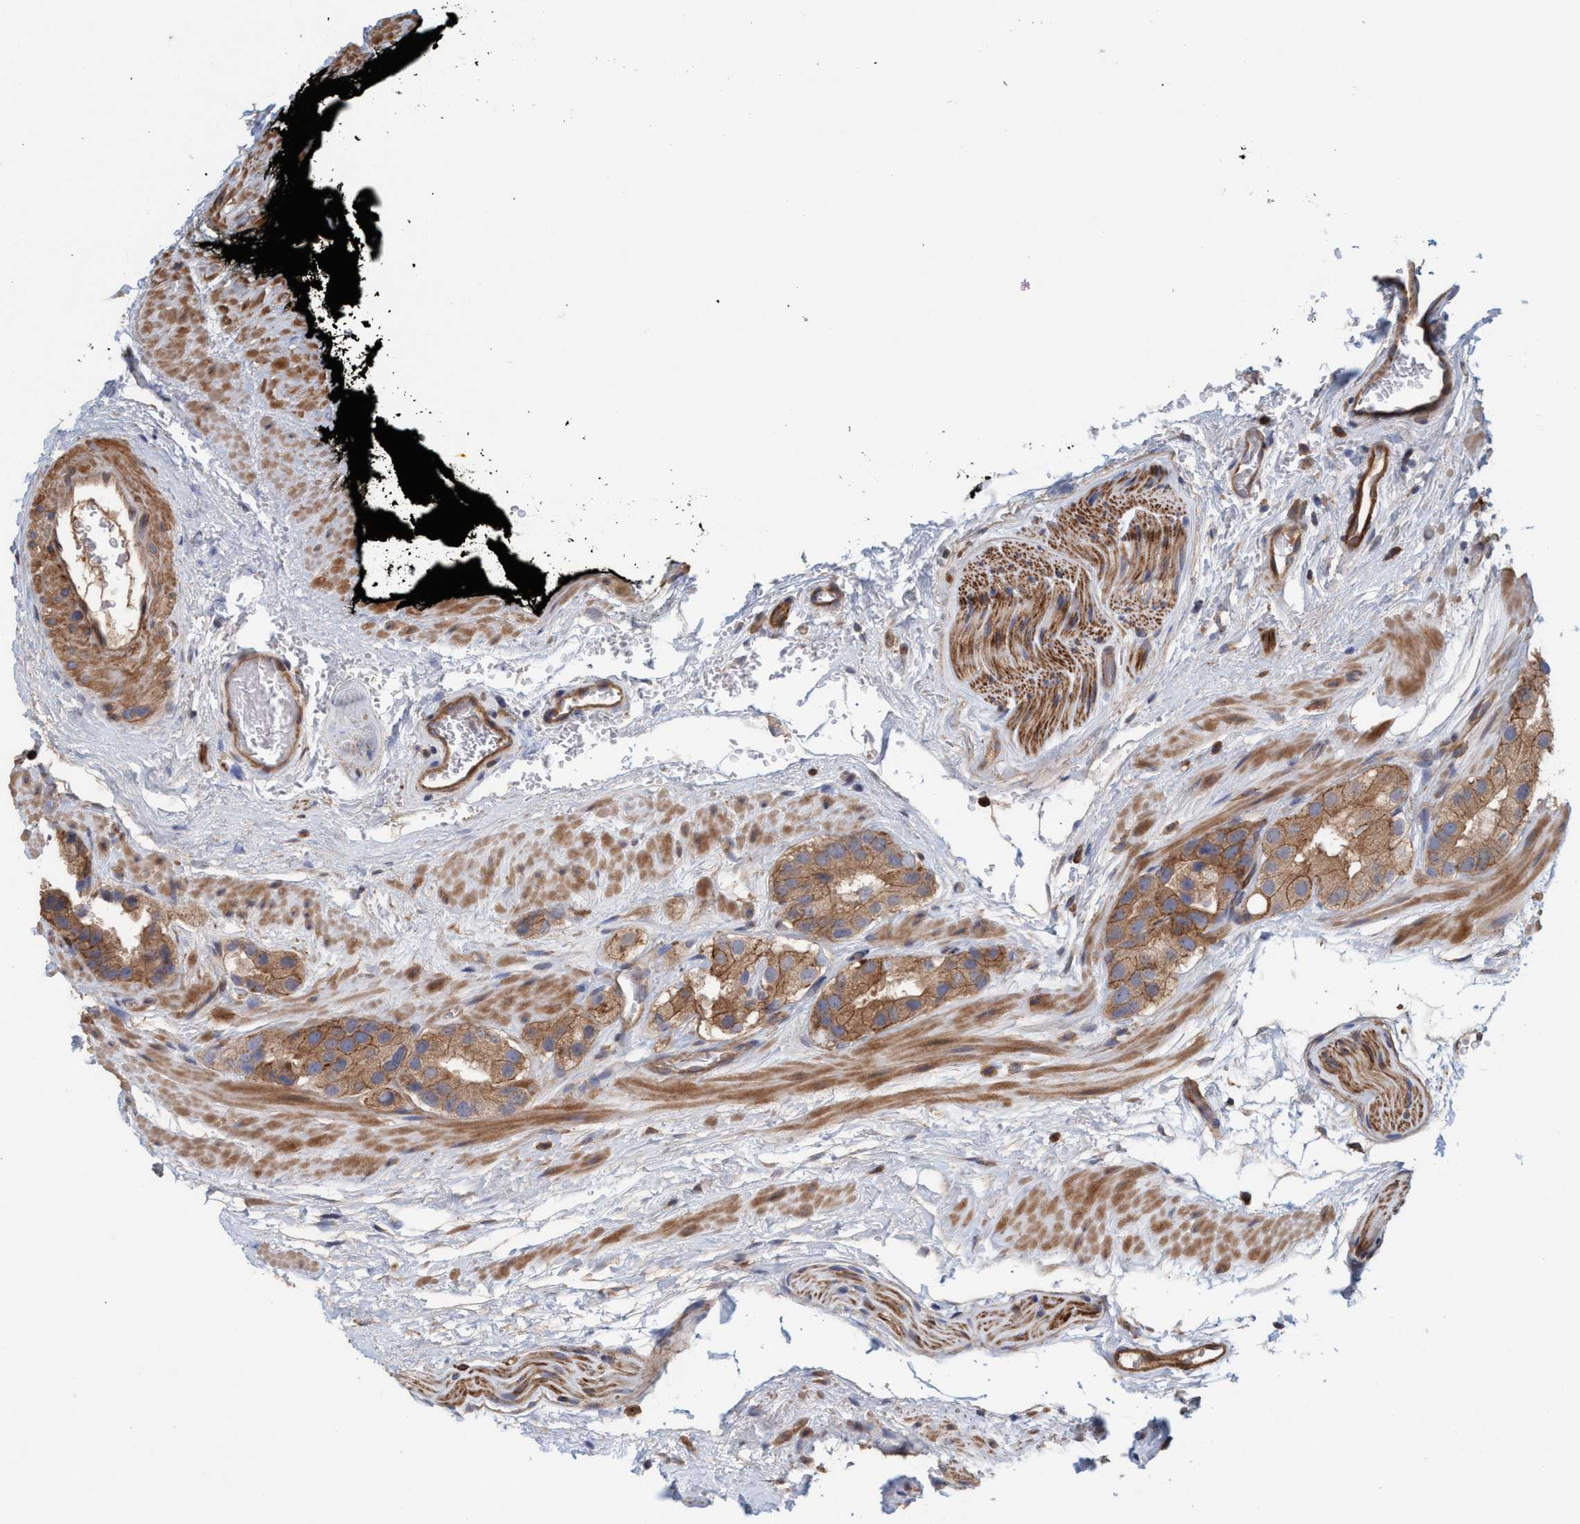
{"staining": {"intensity": "strong", "quantity": ">75%", "location": "cytoplasmic/membranous"}, "tissue": "prostate cancer", "cell_type": "Tumor cells", "image_type": "cancer", "snomed": [{"axis": "morphology", "description": "Adenocarcinoma, High grade"}, {"axis": "topography", "description": "Prostate"}], "caption": "Brown immunohistochemical staining in prostate high-grade adenocarcinoma demonstrates strong cytoplasmic/membranous positivity in about >75% of tumor cells.", "gene": "SPECC1", "patient": {"sex": "male", "age": 63}}